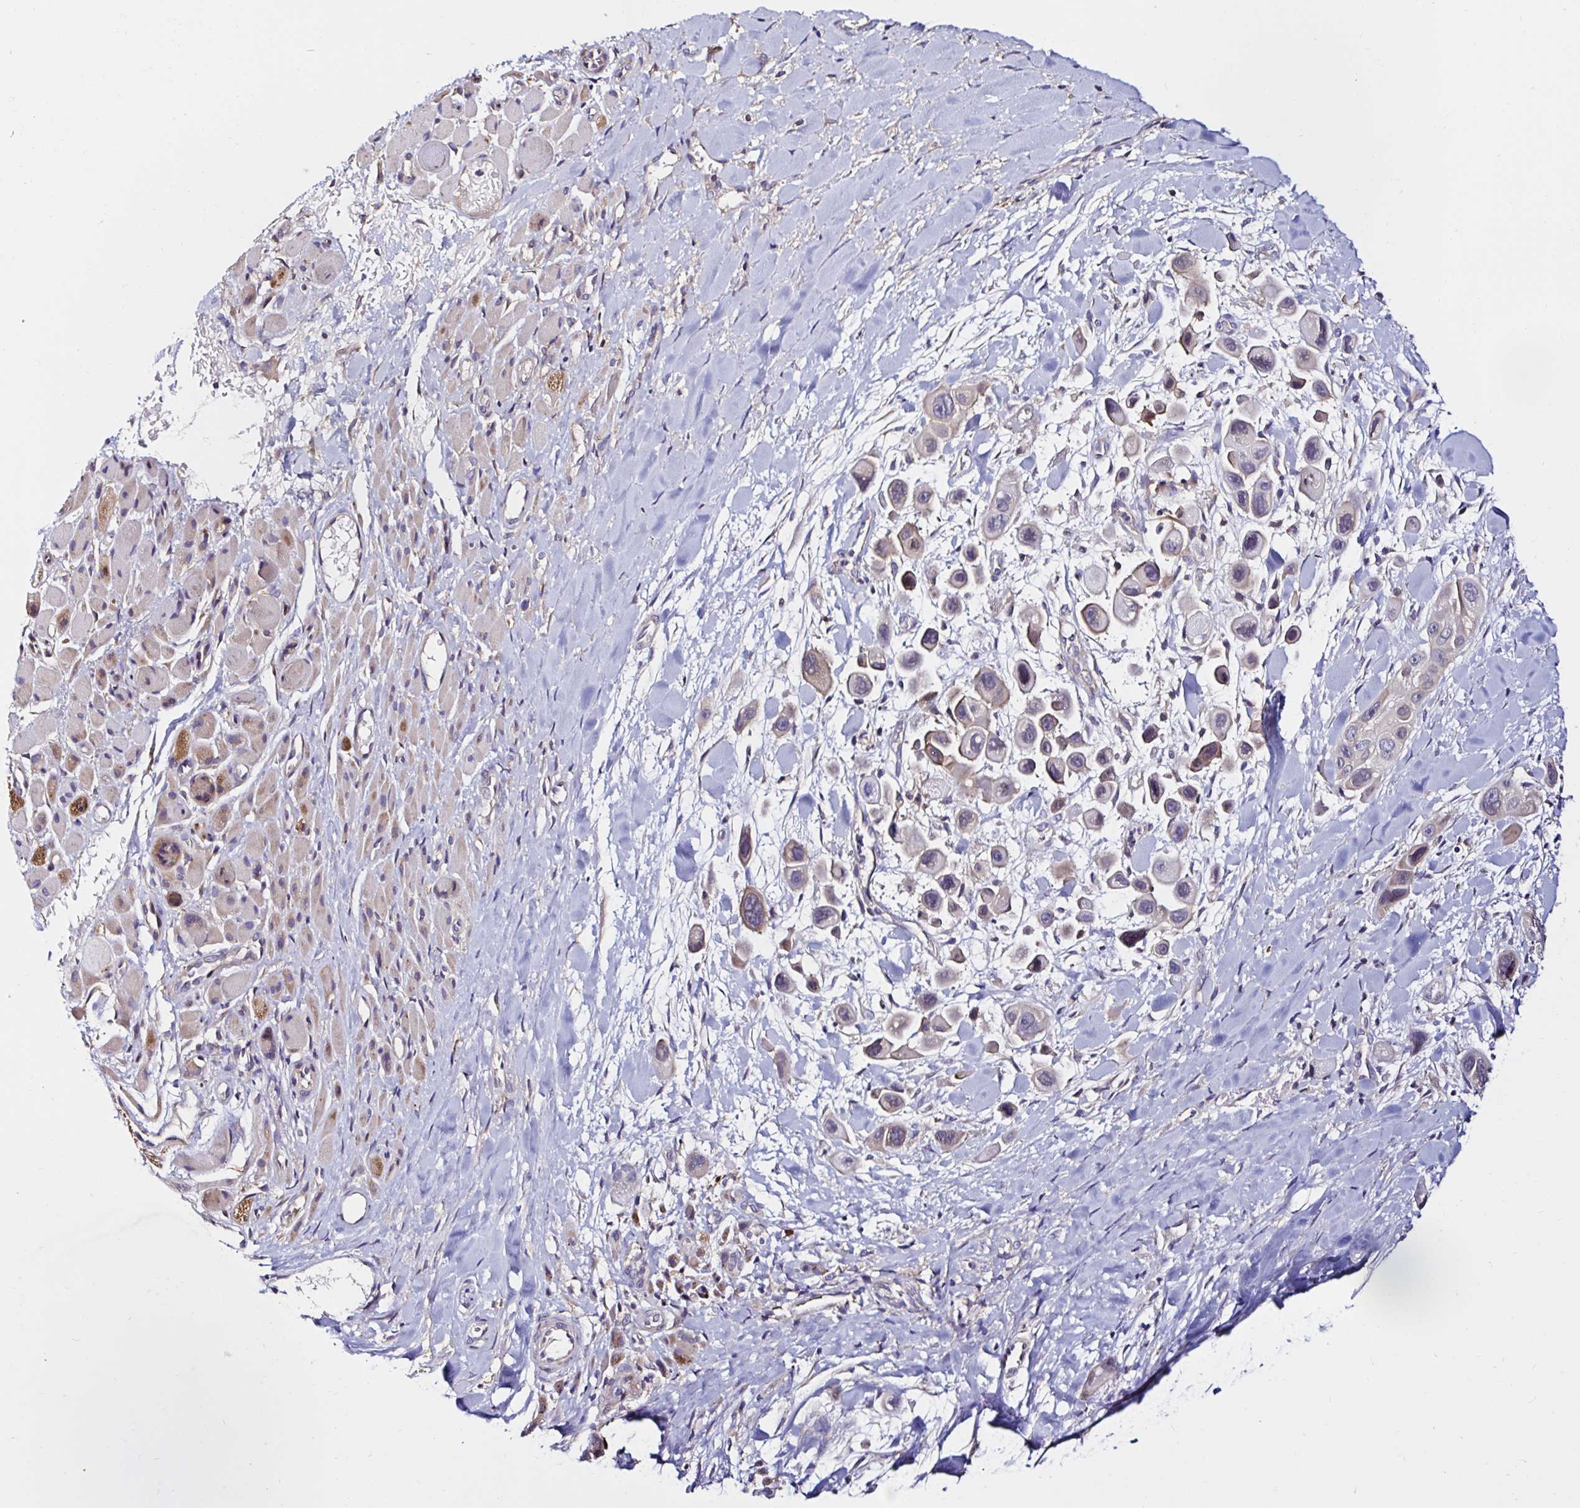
{"staining": {"intensity": "weak", "quantity": ">75%", "location": "cytoplasmic/membranous"}, "tissue": "skin cancer", "cell_type": "Tumor cells", "image_type": "cancer", "snomed": [{"axis": "morphology", "description": "Squamous cell carcinoma, NOS"}, {"axis": "topography", "description": "Skin"}], "caption": "Human skin cancer stained with a brown dye displays weak cytoplasmic/membranous positive positivity in about >75% of tumor cells.", "gene": "VSIG2", "patient": {"sex": "male", "age": 67}}